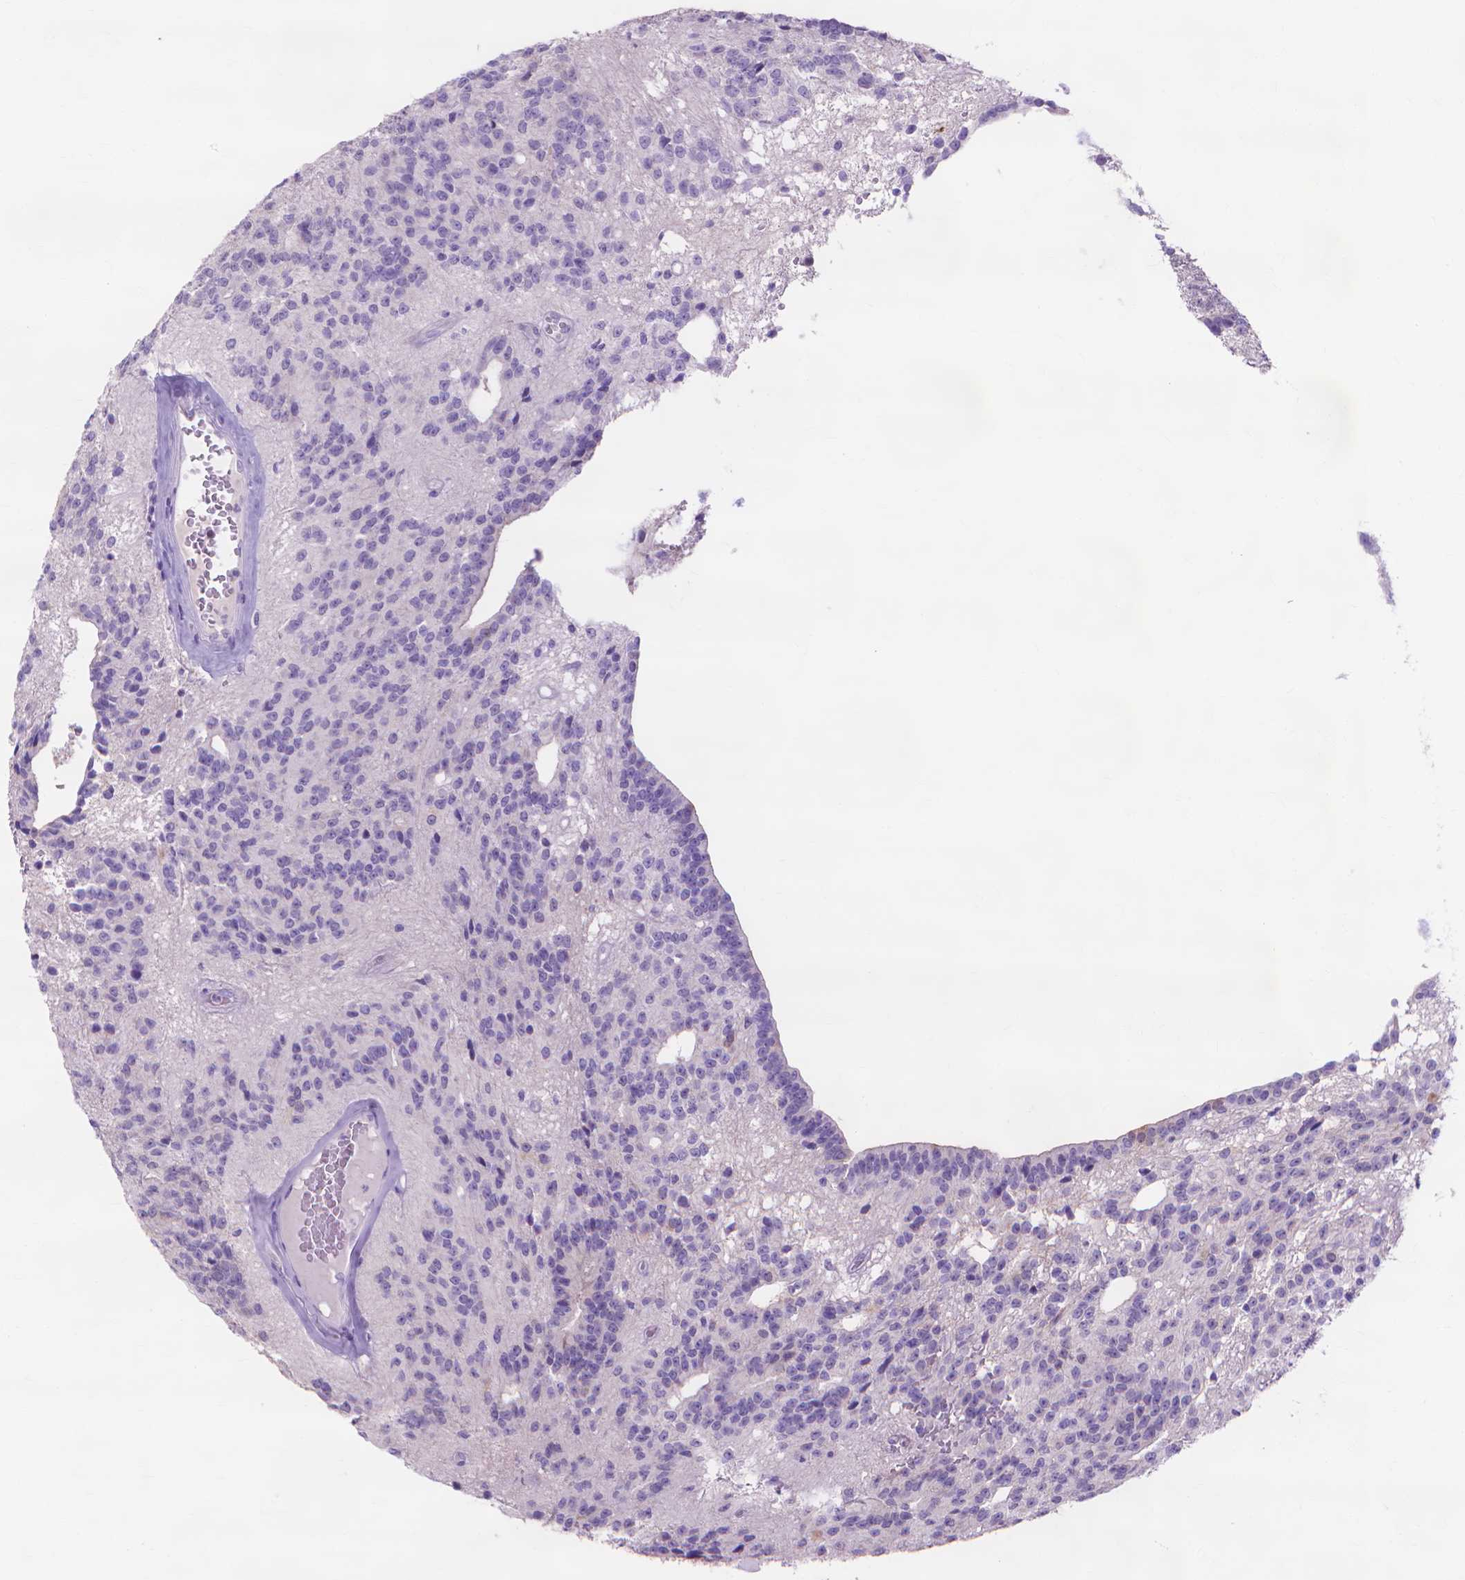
{"staining": {"intensity": "negative", "quantity": "none", "location": "none"}, "tissue": "glioma", "cell_type": "Tumor cells", "image_type": "cancer", "snomed": [{"axis": "morphology", "description": "Glioma, malignant, Low grade"}, {"axis": "topography", "description": "Brain"}], "caption": "IHC of human glioma shows no expression in tumor cells. The staining is performed using DAB (3,3'-diaminobenzidine) brown chromogen with nuclei counter-stained in using hematoxylin.", "gene": "MMP11", "patient": {"sex": "male", "age": 31}}